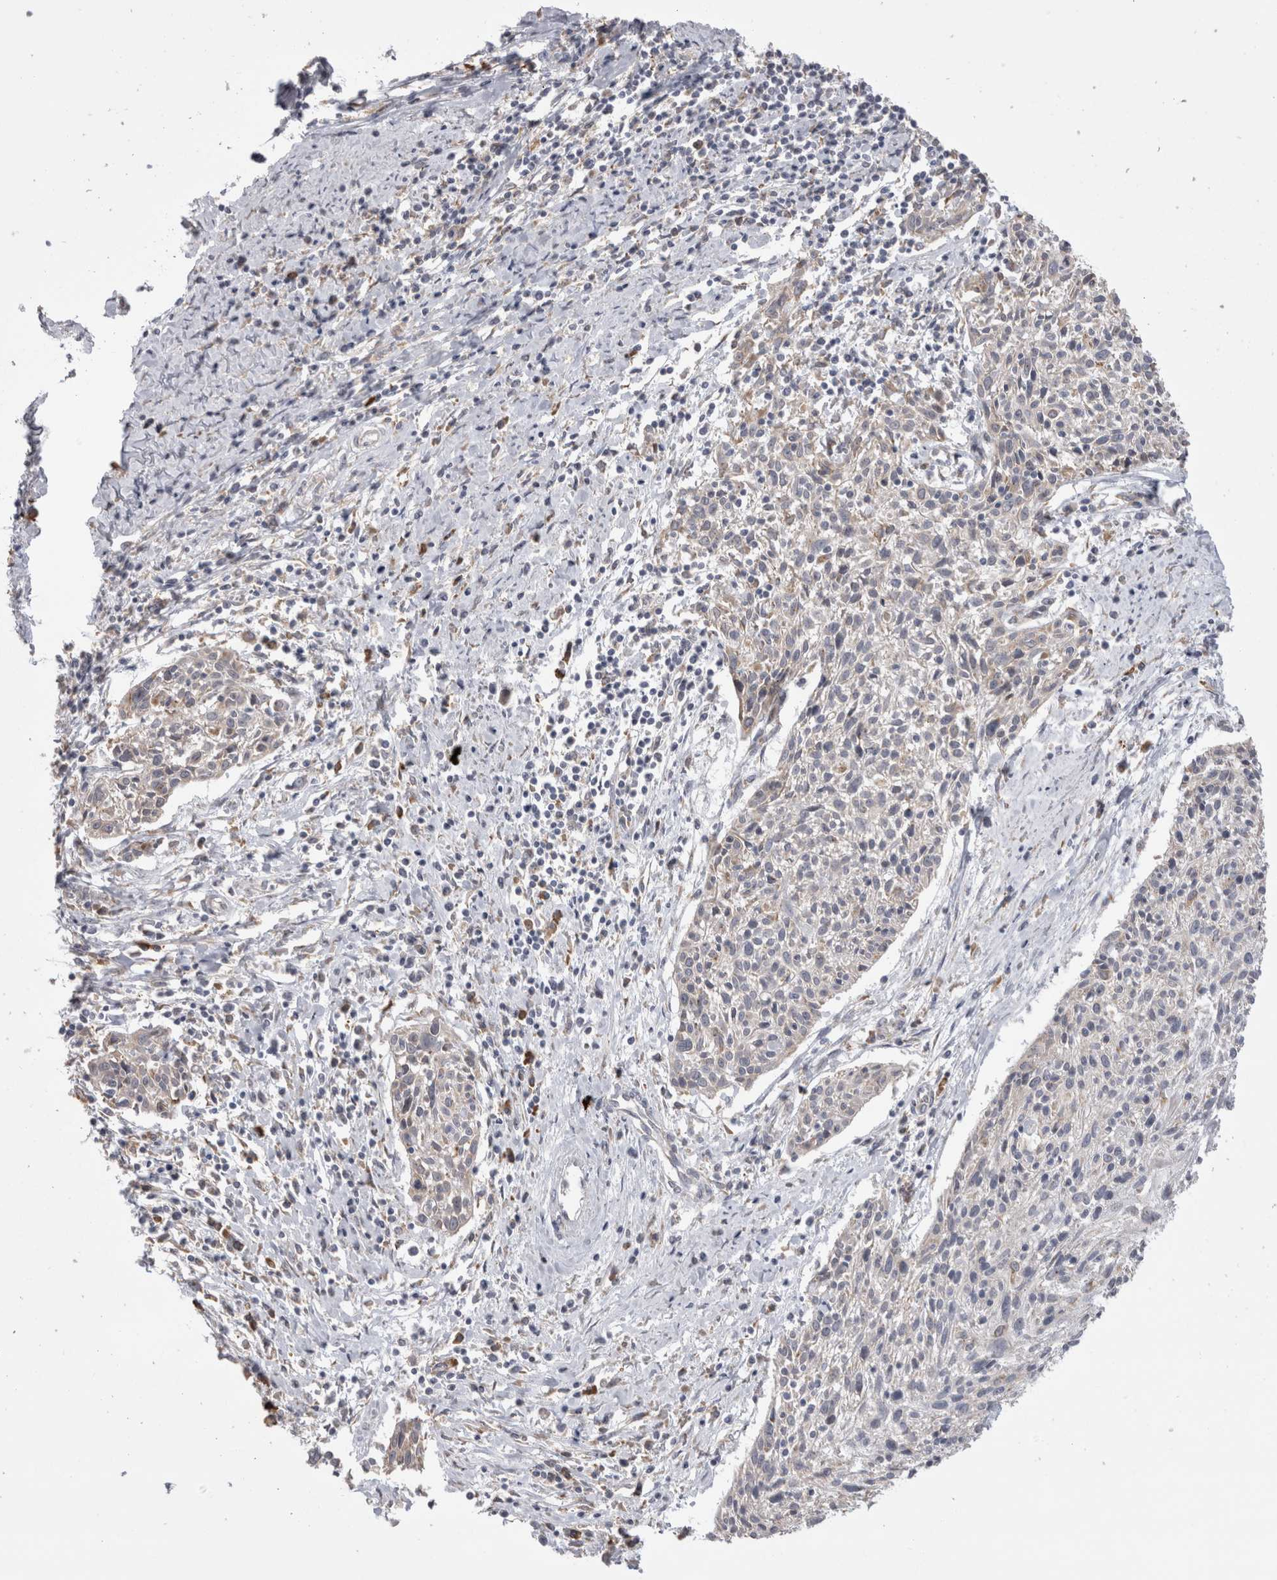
{"staining": {"intensity": "negative", "quantity": "none", "location": "none"}, "tissue": "cervical cancer", "cell_type": "Tumor cells", "image_type": "cancer", "snomed": [{"axis": "morphology", "description": "Squamous cell carcinoma, NOS"}, {"axis": "topography", "description": "Cervix"}], "caption": "There is no significant expression in tumor cells of cervical cancer.", "gene": "ZNF341", "patient": {"sex": "female", "age": 51}}